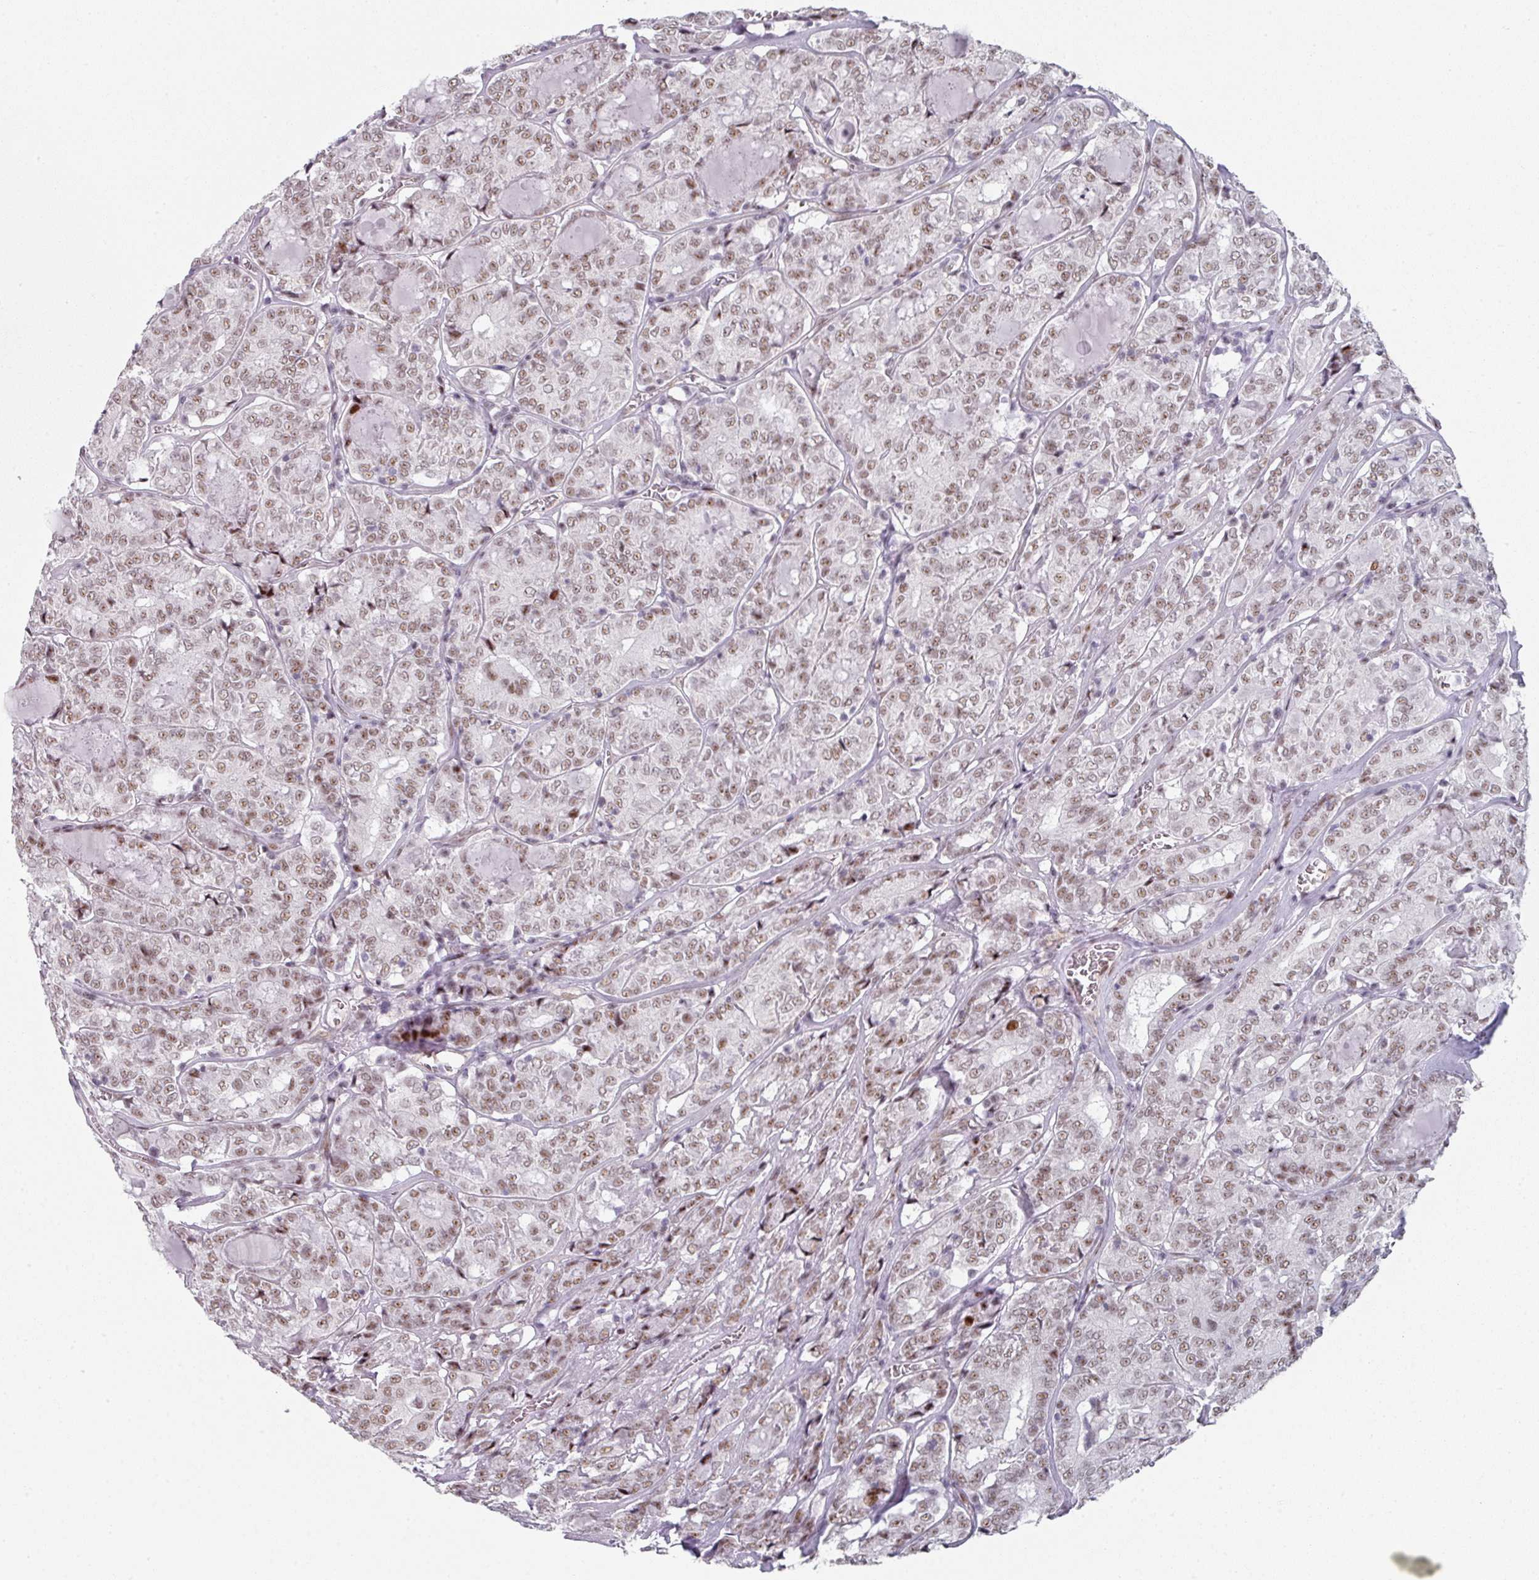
{"staining": {"intensity": "moderate", "quantity": ">75%", "location": "nuclear"}, "tissue": "thyroid cancer", "cell_type": "Tumor cells", "image_type": "cancer", "snomed": [{"axis": "morphology", "description": "Papillary adenocarcinoma, NOS"}, {"axis": "topography", "description": "Thyroid gland"}], "caption": "Immunohistochemical staining of papillary adenocarcinoma (thyroid) displays medium levels of moderate nuclear protein staining in approximately >75% of tumor cells. The staining was performed using DAB, with brown indicating positive protein expression. Nuclei are stained blue with hematoxylin.", "gene": "SF3B5", "patient": {"sex": "female", "age": 72}}